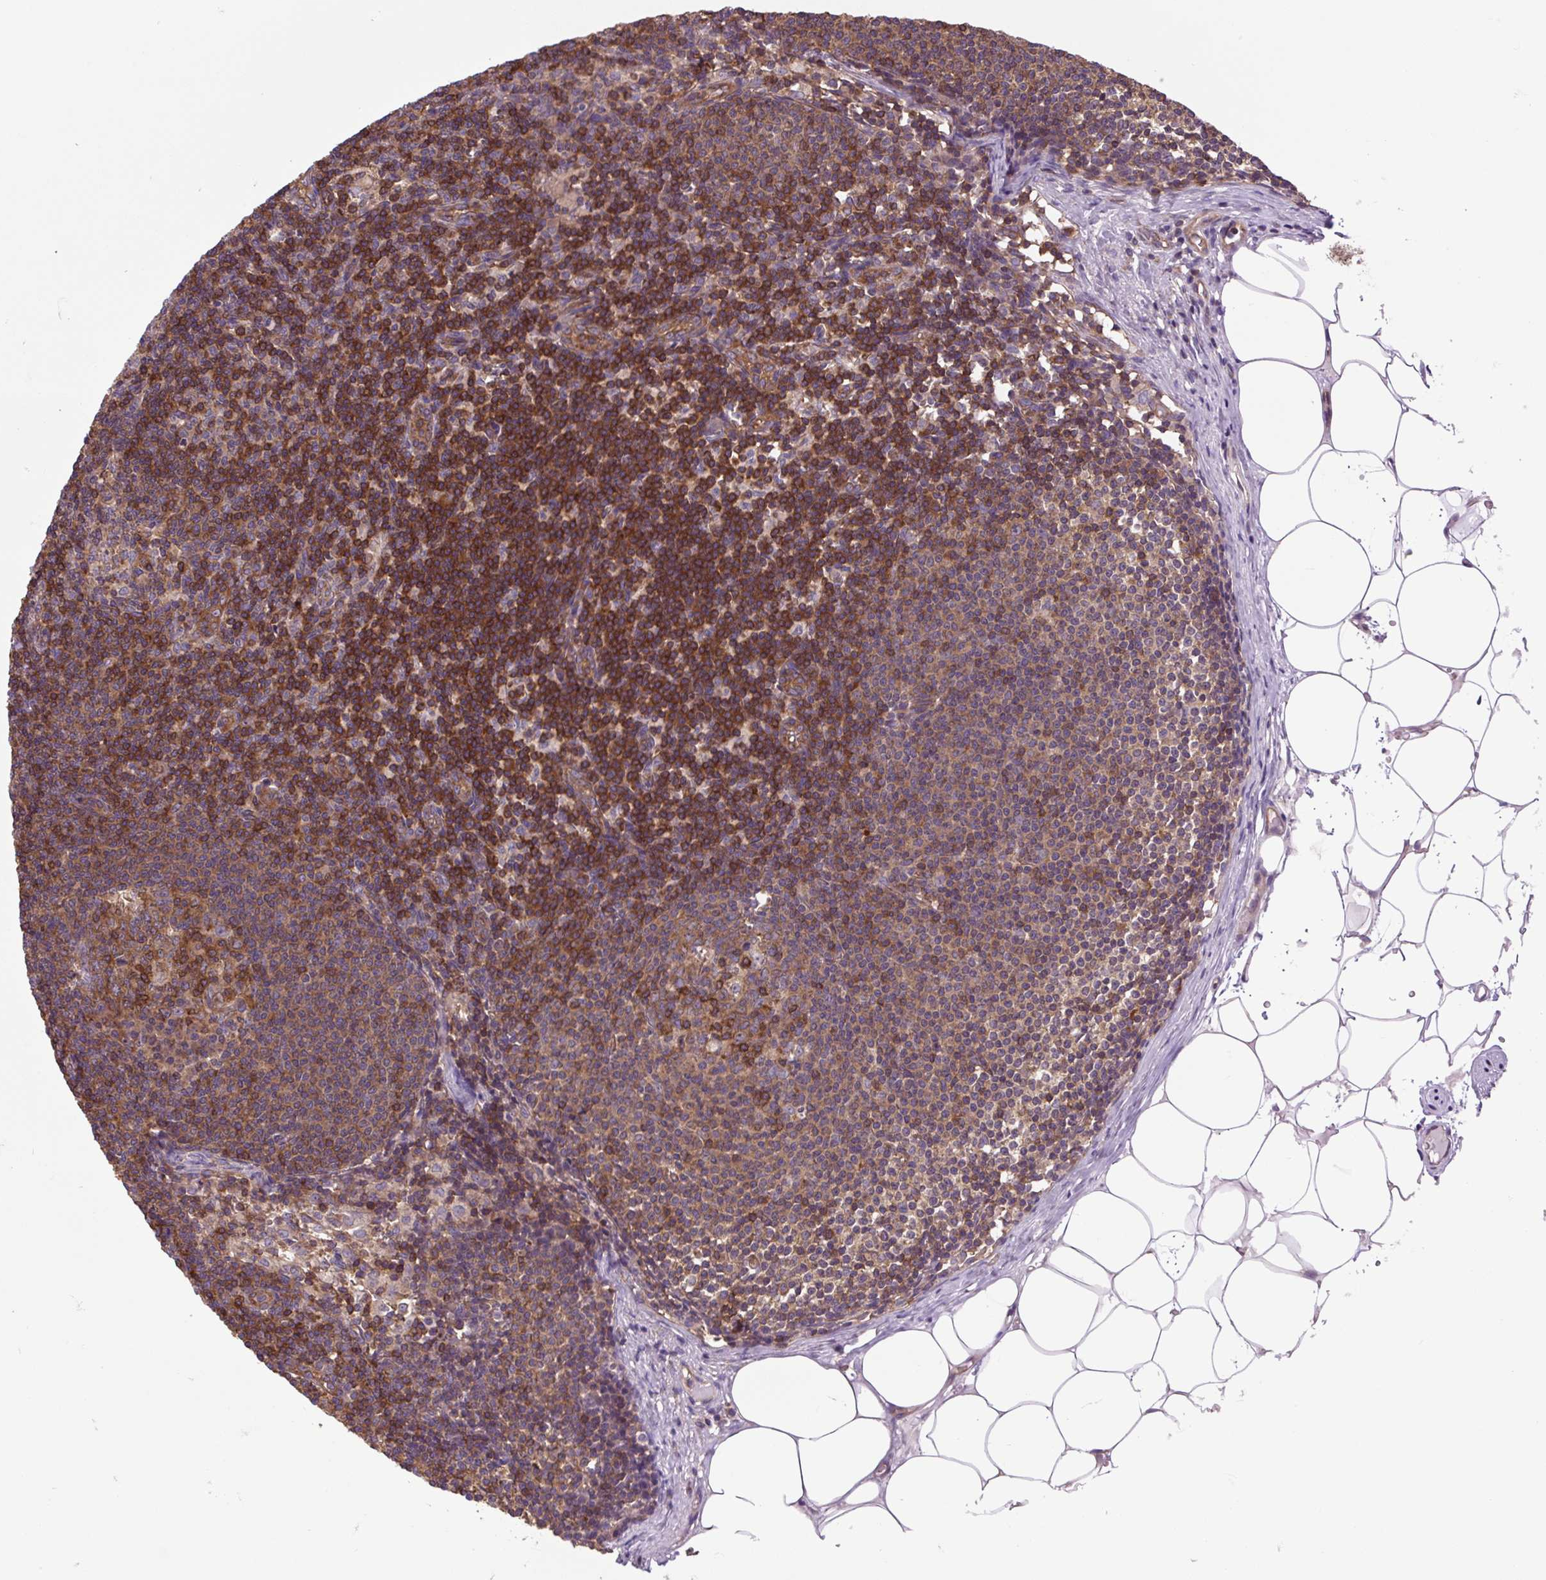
{"staining": {"intensity": "strong", "quantity": "<25%", "location": "cytoplasmic/membranous"}, "tissue": "lymph node", "cell_type": "Germinal center cells", "image_type": "normal", "snomed": [{"axis": "morphology", "description": "Normal tissue, NOS"}, {"axis": "topography", "description": "Lymph node"}], "caption": "Protein analysis of benign lymph node demonstrates strong cytoplasmic/membranous positivity in approximately <25% of germinal center cells. (DAB (3,3'-diaminobenzidine) IHC, brown staining for protein, blue staining for nuclei).", "gene": "PLCG1", "patient": {"sex": "male", "age": 49}}